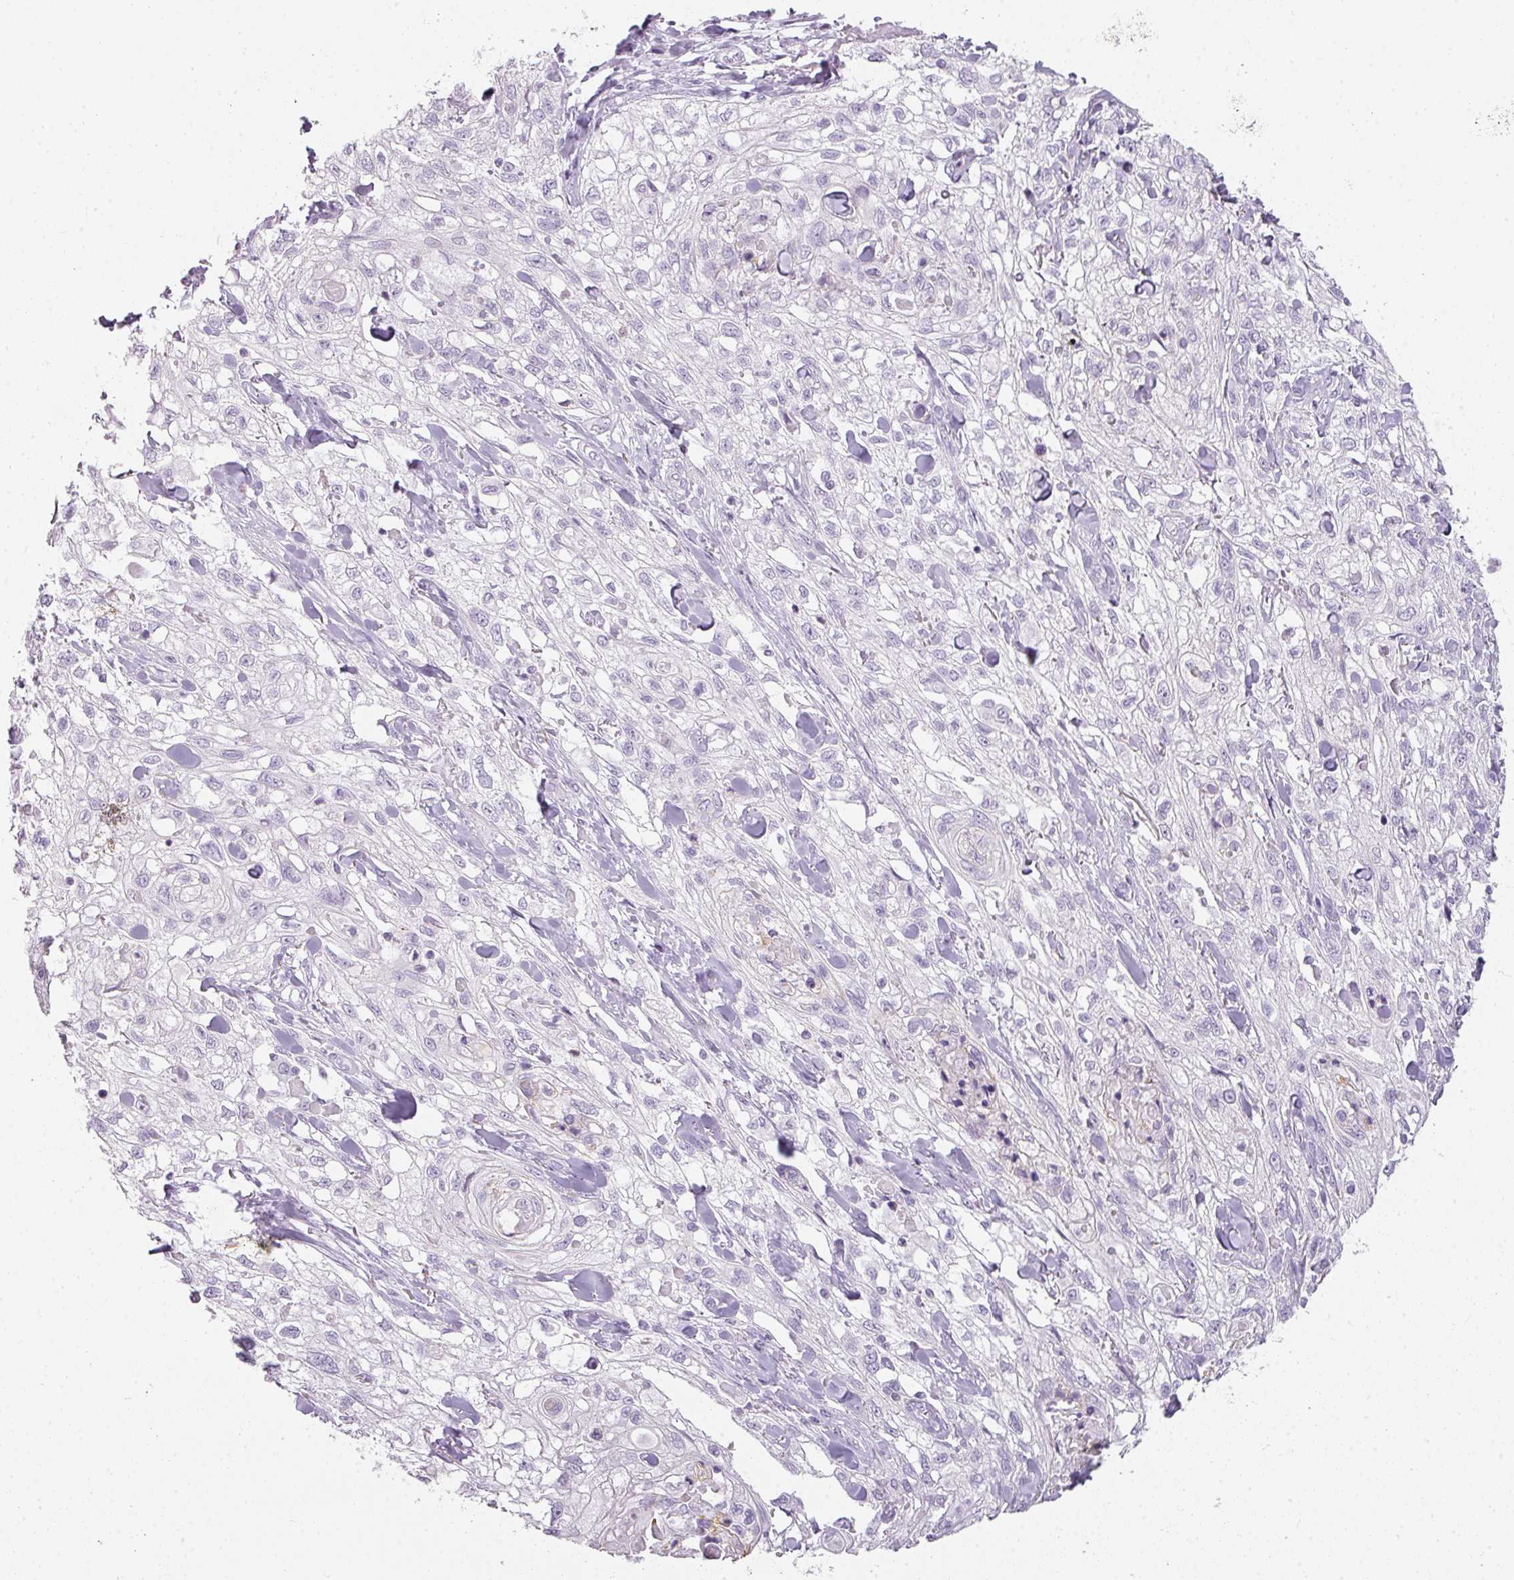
{"staining": {"intensity": "negative", "quantity": "none", "location": "none"}, "tissue": "skin cancer", "cell_type": "Tumor cells", "image_type": "cancer", "snomed": [{"axis": "morphology", "description": "Squamous cell carcinoma, NOS"}, {"axis": "topography", "description": "Skin"}, {"axis": "topography", "description": "Vulva"}], "caption": "Human skin squamous cell carcinoma stained for a protein using immunohistochemistry (IHC) shows no positivity in tumor cells.", "gene": "TMEM42", "patient": {"sex": "female", "age": 86}}